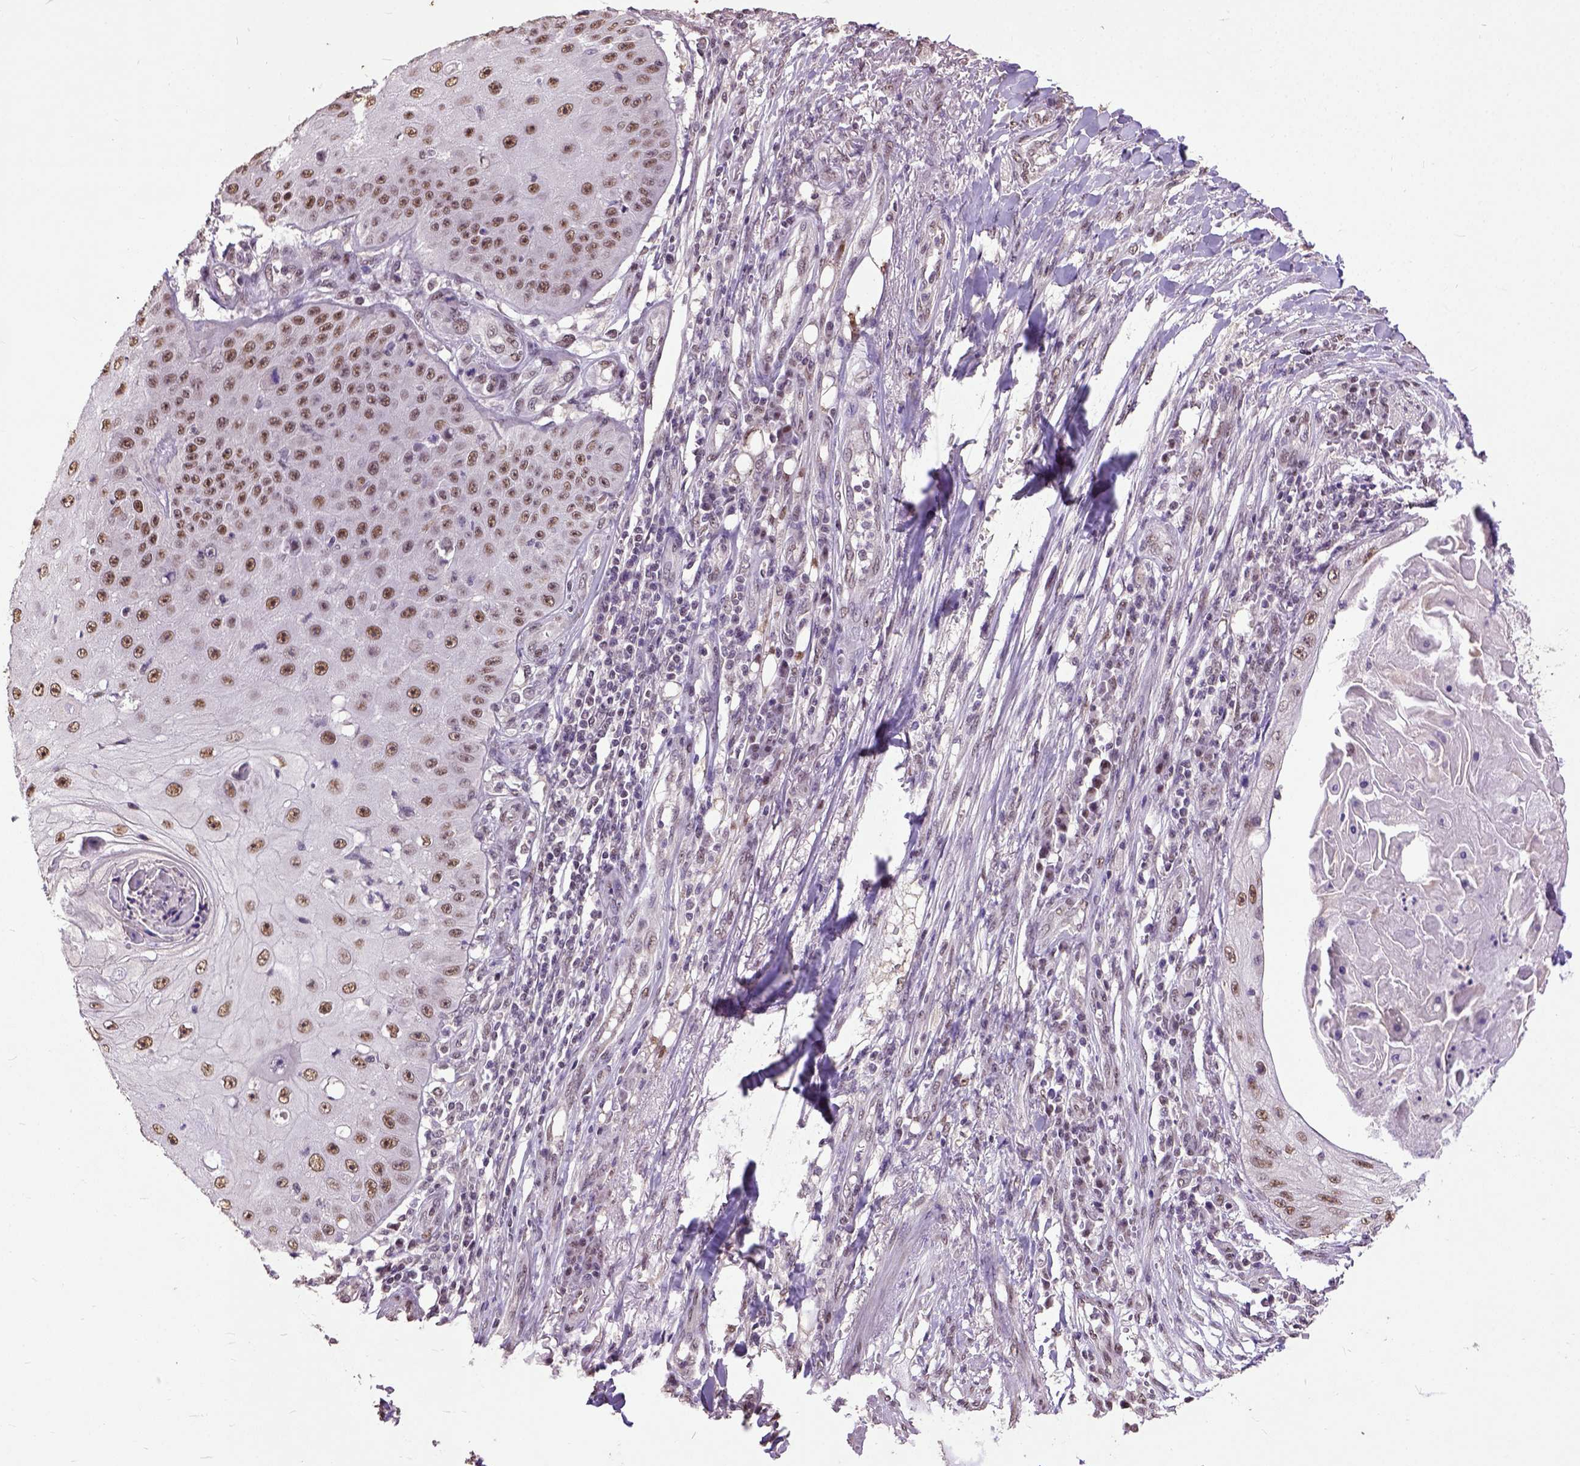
{"staining": {"intensity": "moderate", "quantity": ">75%", "location": "nuclear"}, "tissue": "skin cancer", "cell_type": "Tumor cells", "image_type": "cancer", "snomed": [{"axis": "morphology", "description": "Squamous cell carcinoma, NOS"}, {"axis": "topography", "description": "Skin"}], "caption": "Immunohistochemical staining of human skin cancer (squamous cell carcinoma) shows moderate nuclear protein positivity in about >75% of tumor cells.", "gene": "UBA3", "patient": {"sex": "male", "age": 70}}